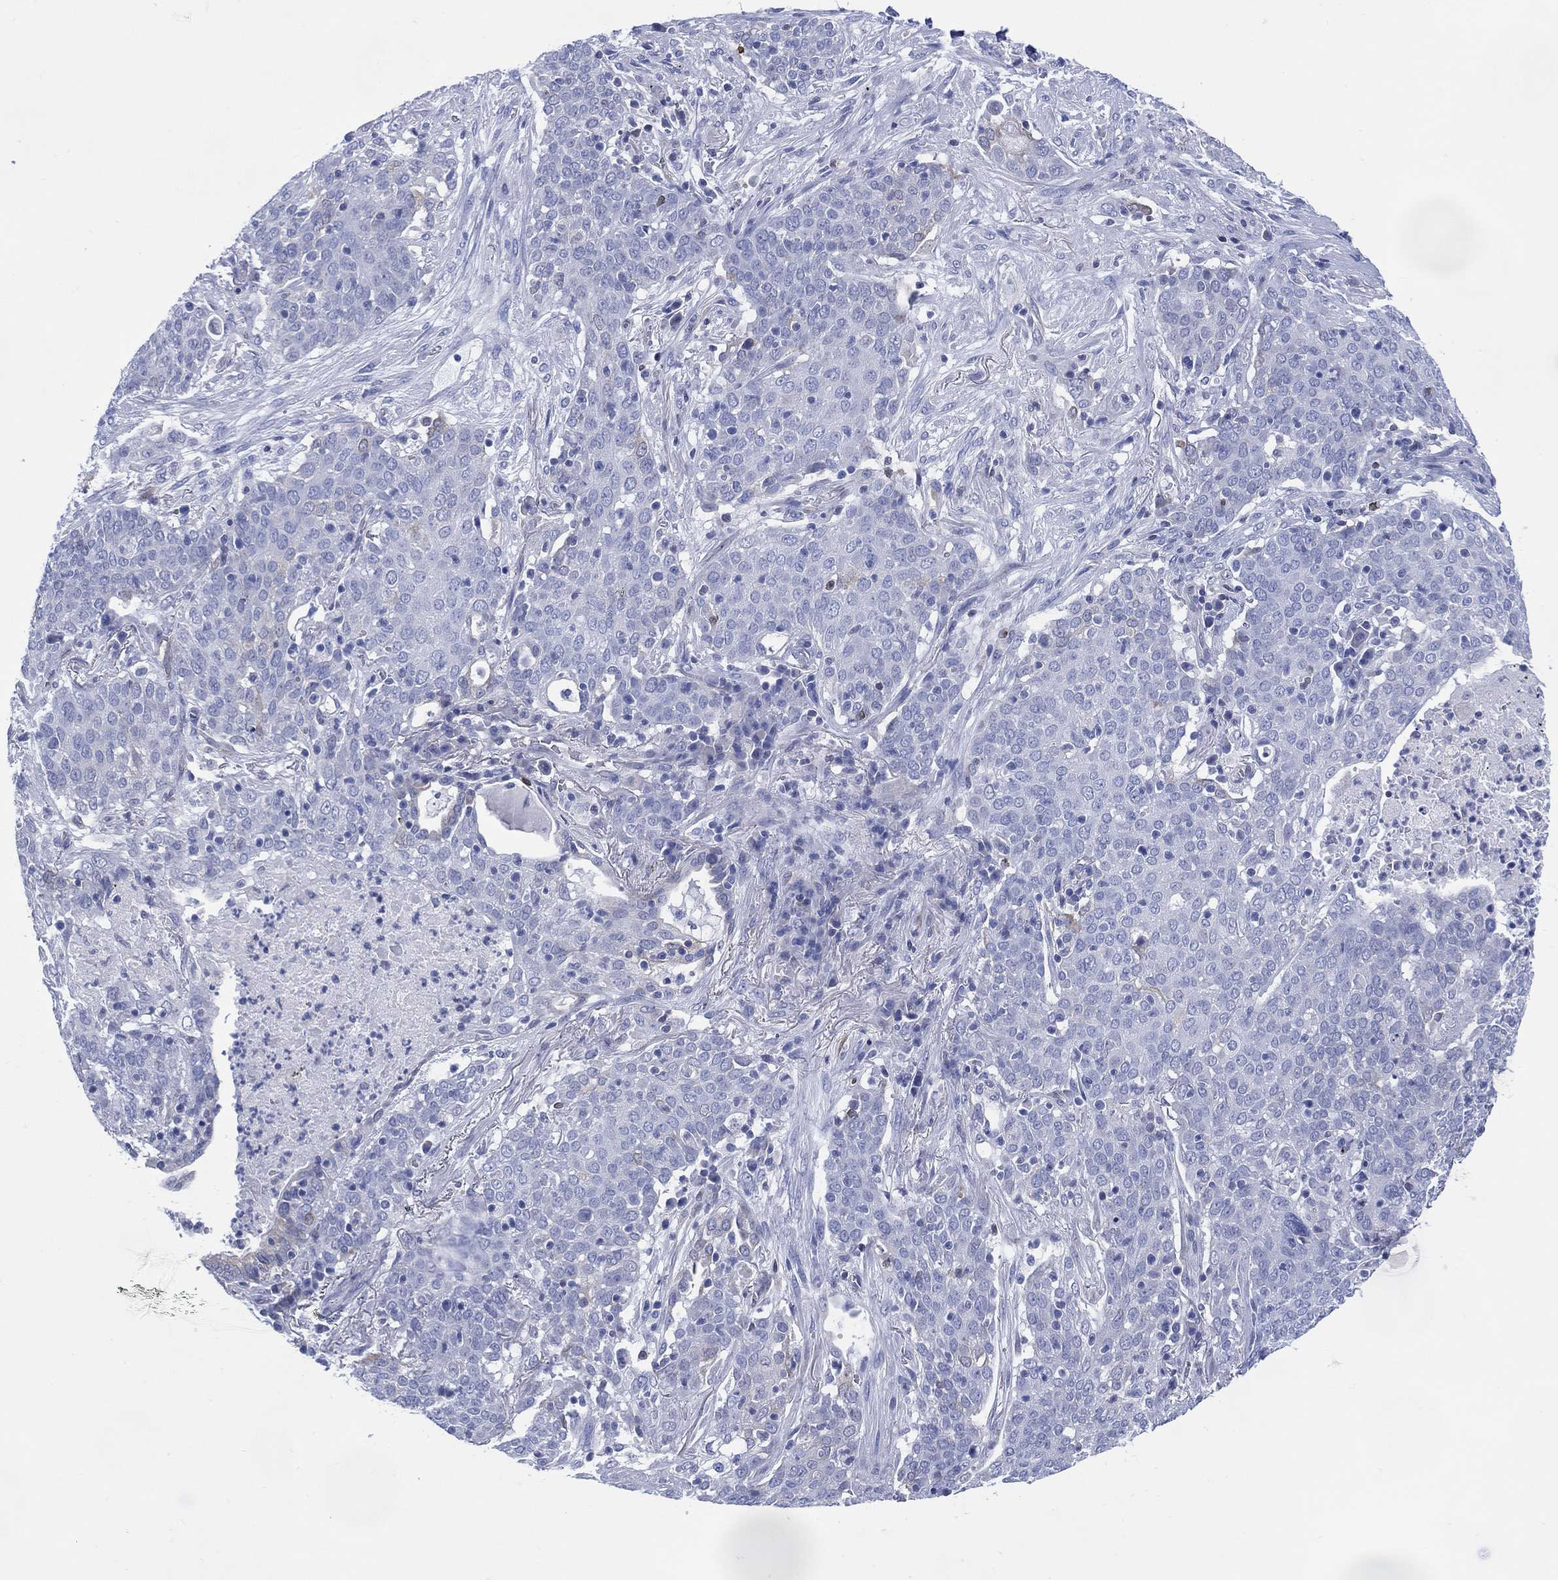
{"staining": {"intensity": "negative", "quantity": "none", "location": "none"}, "tissue": "lung cancer", "cell_type": "Tumor cells", "image_type": "cancer", "snomed": [{"axis": "morphology", "description": "Squamous cell carcinoma, NOS"}, {"axis": "topography", "description": "Lung"}], "caption": "An image of lung cancer (squamous cell carcinoma) stained for a protein reveals no brown staining in tumor cells.", "gene": "DDI1", "patient": {"sex": "male", "age": 82}}